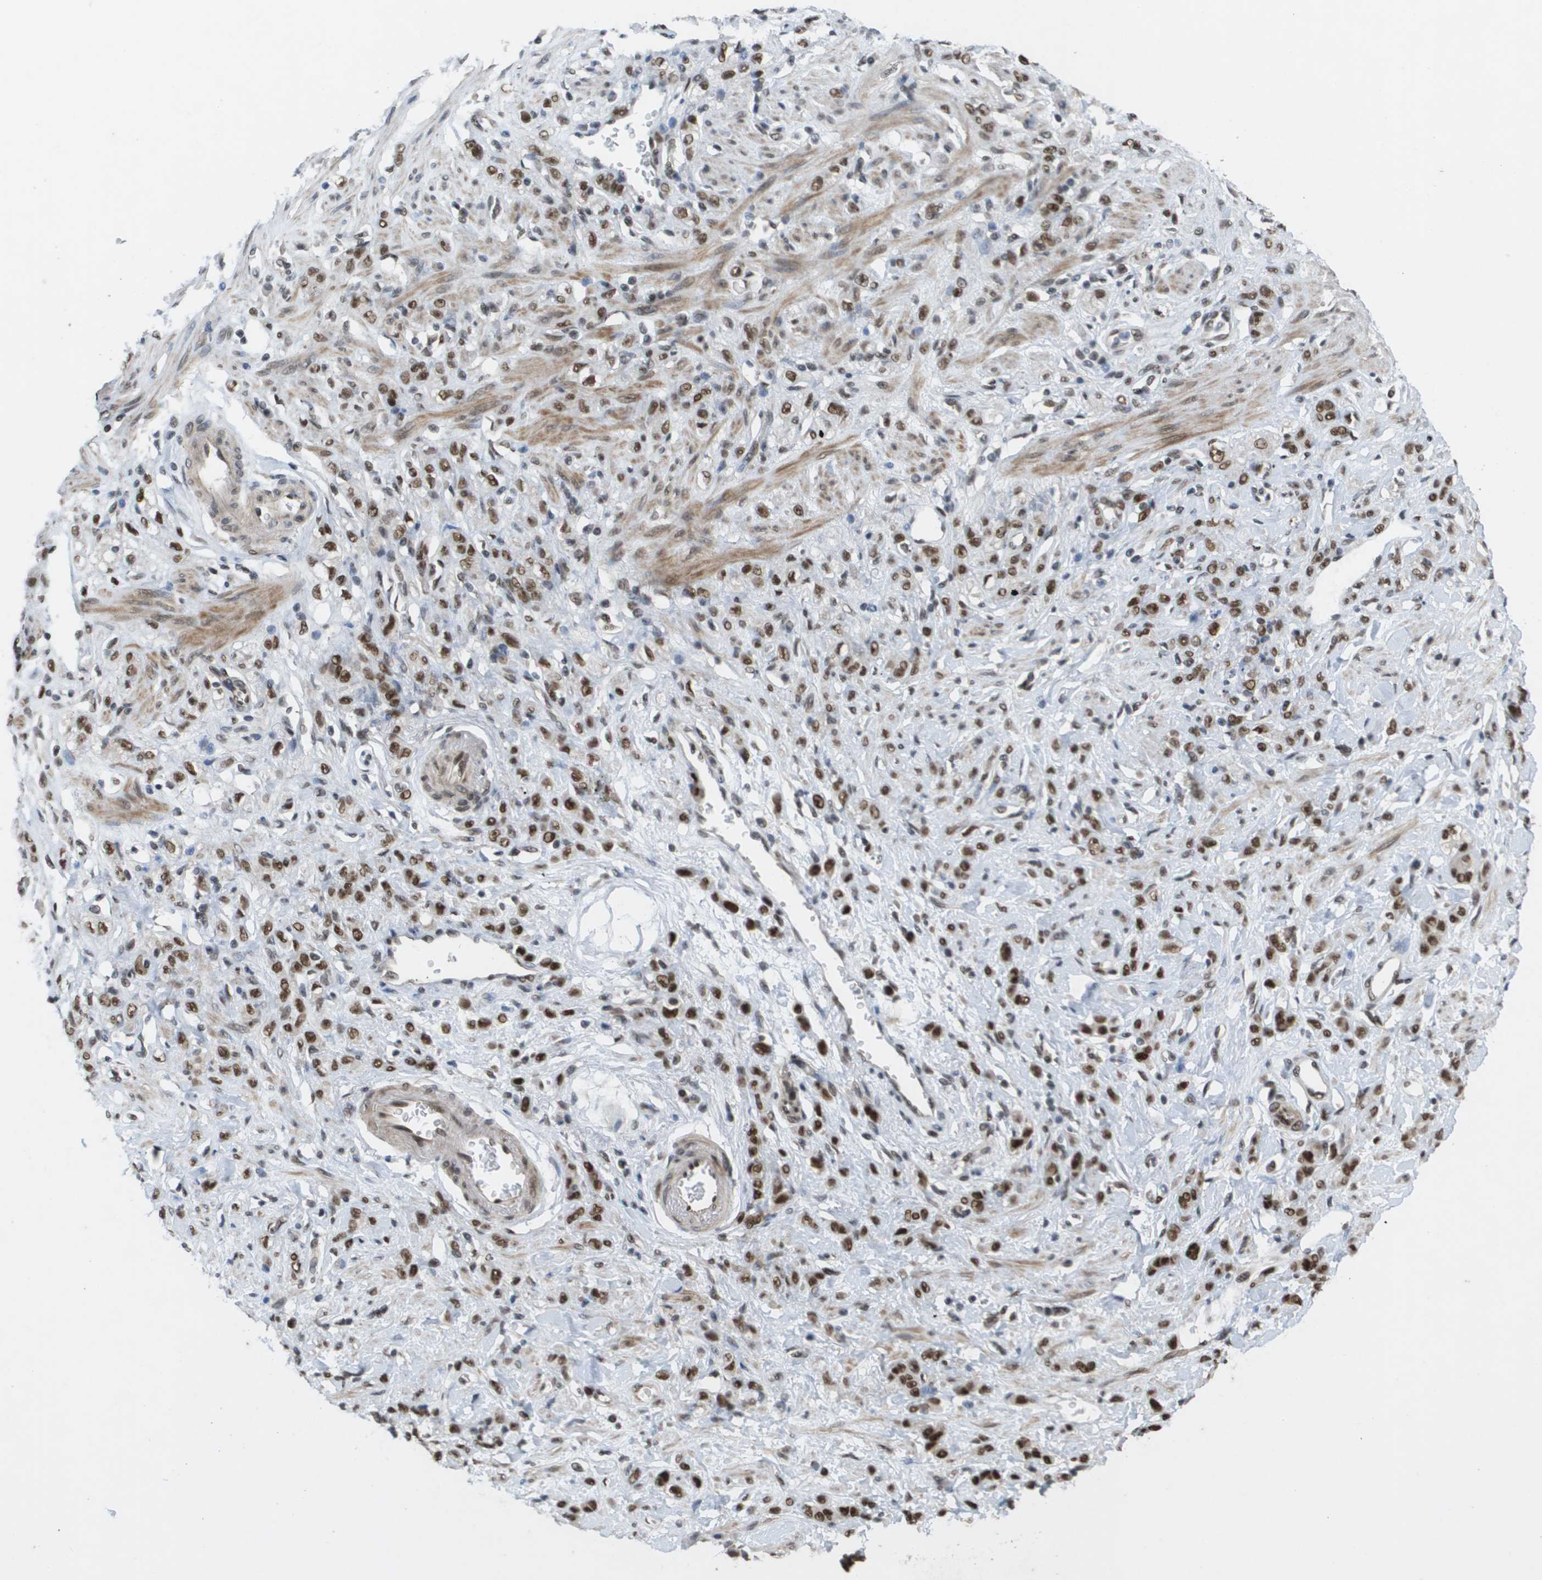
{"staining": {"intensity": "strong", "quantity": ">75%", "location": "nuclear"}, "tissue": "stomach cancer", "cell_type": "Tumor cells", "image_type": "cancer", "snomed": [{"axis": "morphology", "description": "Normal tissue, NOS"}, {"axis": "morphology", "description": "Adenocarcinoma, NOS"}, {"axis": "topography", "description": "Stomach"}], "caption": "Protein analysis of adenocarcinoma (stomach) tissue shows strong nuclear positivity in about >75% of tumor cells.", "gene": "CDT1", "patient": {"sex": "male", "age": 82}}